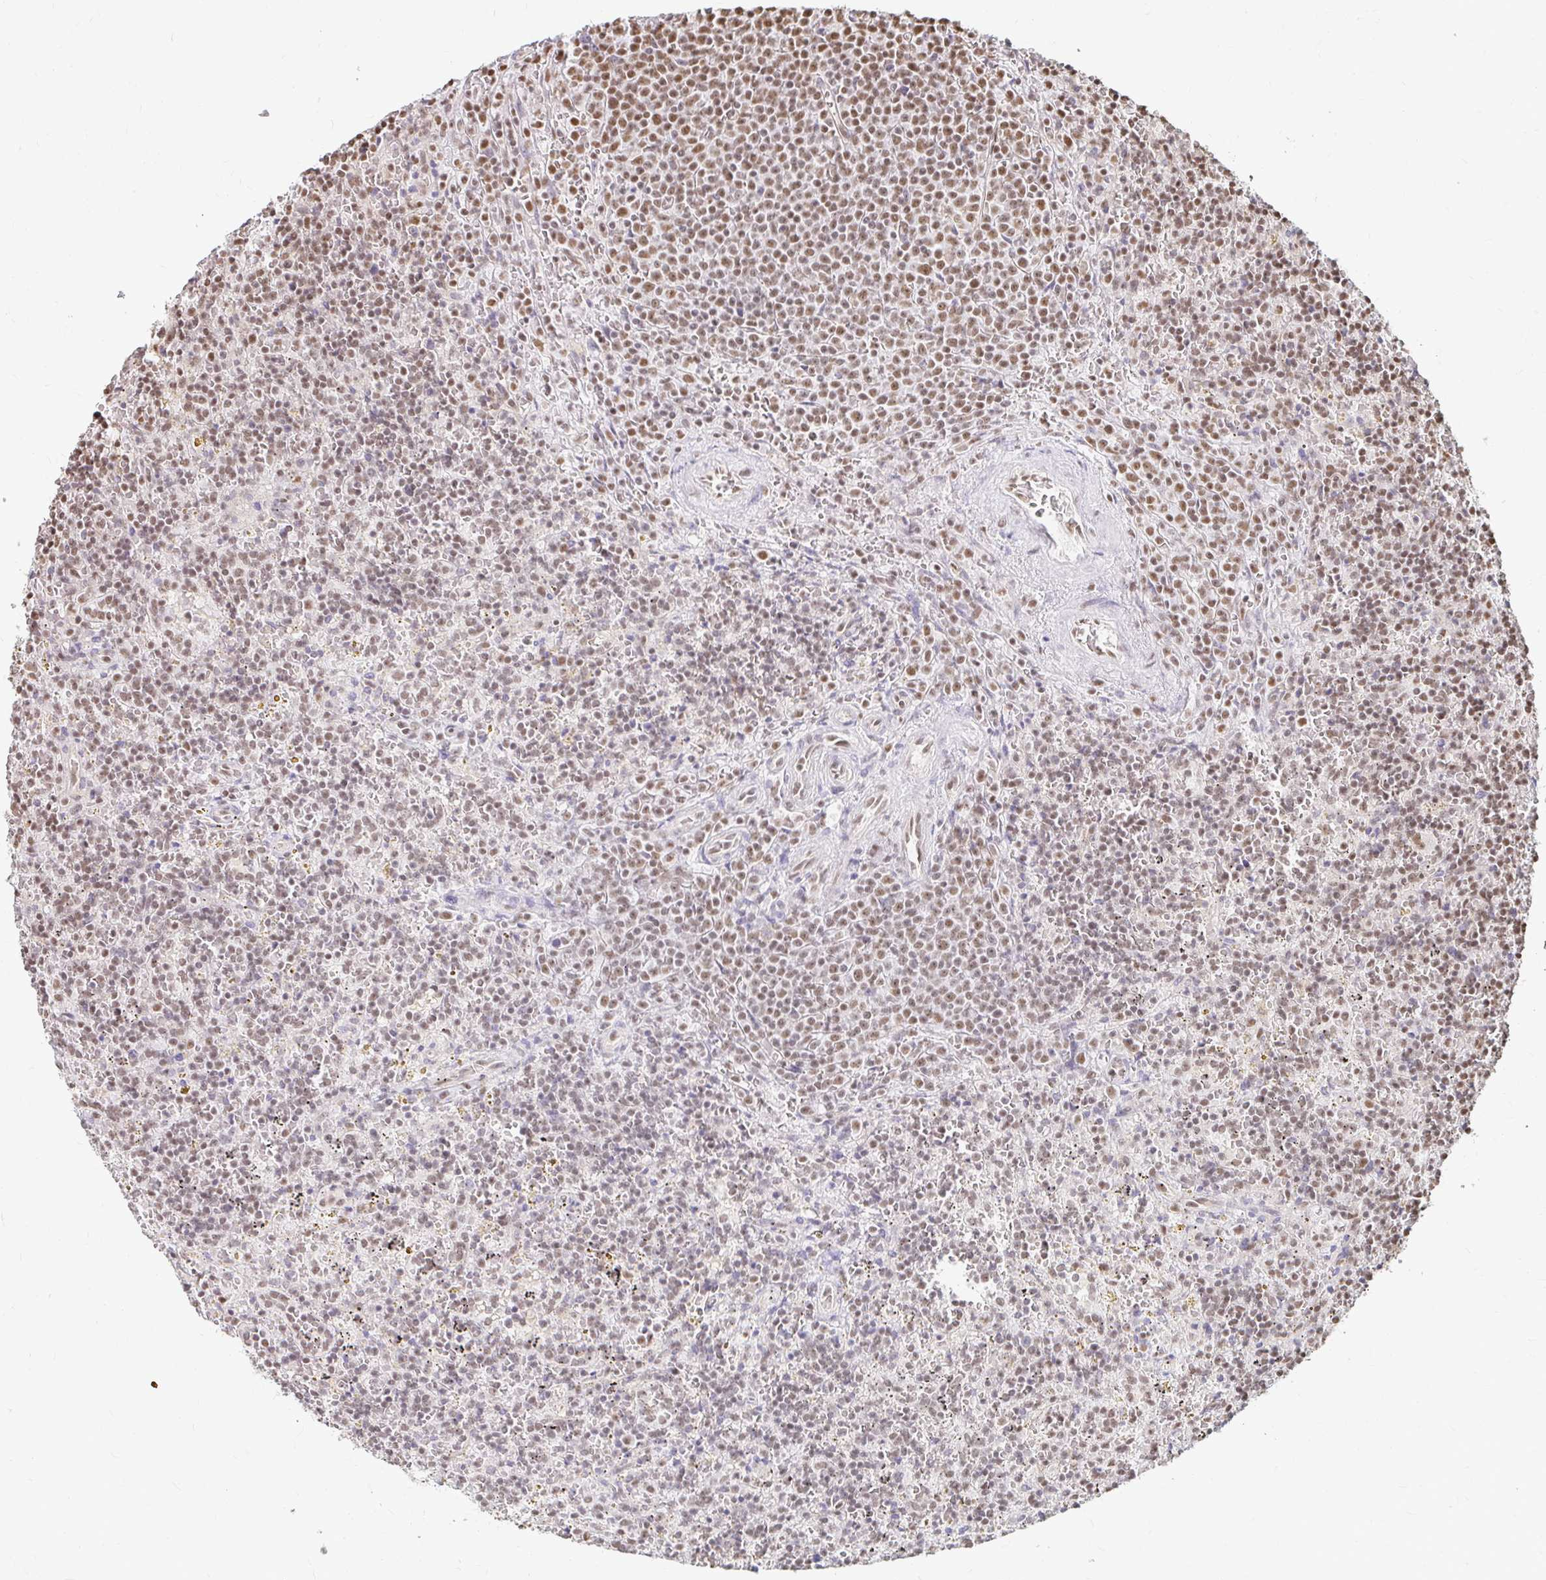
{"staining": {"intensity": "moderate", "quantity": ">75%", "location": "nuclear"}, "tissue": "lymphoma", "cell_type": "Tumor cells", "image_type": "cancer", "snomed": [{"axis": "morphology", "description": "Malignant lymphoma, non-Hodgkin's type, Low grade"}, {"axis": "topography", "description": "Spleen"}], "caption": "Brown immunohistochemical staining in lymphoma shows moderate nuclear expression in about >75% of tumor cells.", "gene": "HNRNPU", "patient": {"sex": "male", "age": 67}}